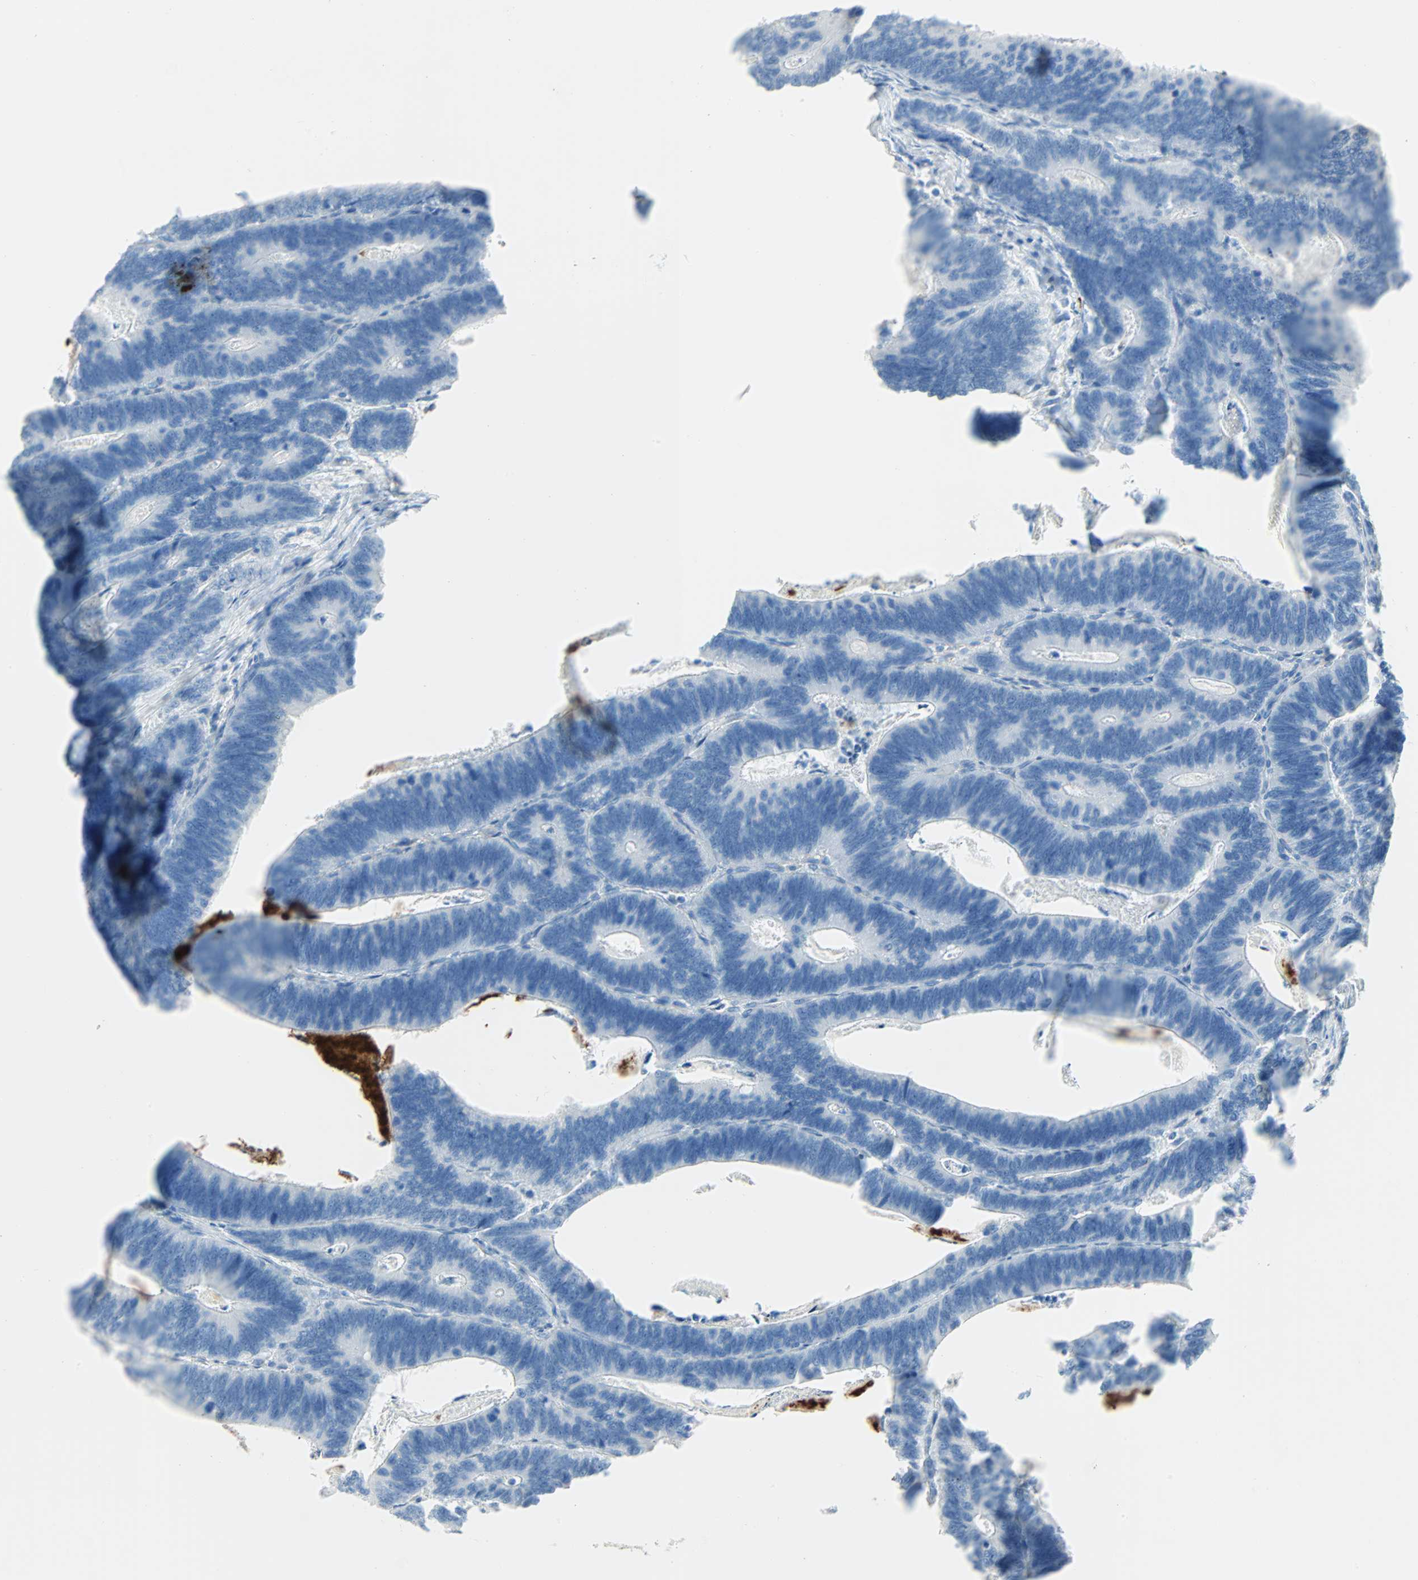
{"staining": {"intensity": "negative", "quantity": "none", "location": "none"}, "tissue": "colorectal cancer", "cell_type": "Tumor cells", "image_type": "cancer", "snomed": [{"axis": "morphology", "description": "Adenocarcinoma, NOS"}, {"axis": "topography", "description": "Colon"}], "caption": "Tumor cells show no significant protein staining in adenocarcinoma (colorectal).", "gene": "CLEC4A", "patient": {"sex": "male", "age": 72}}